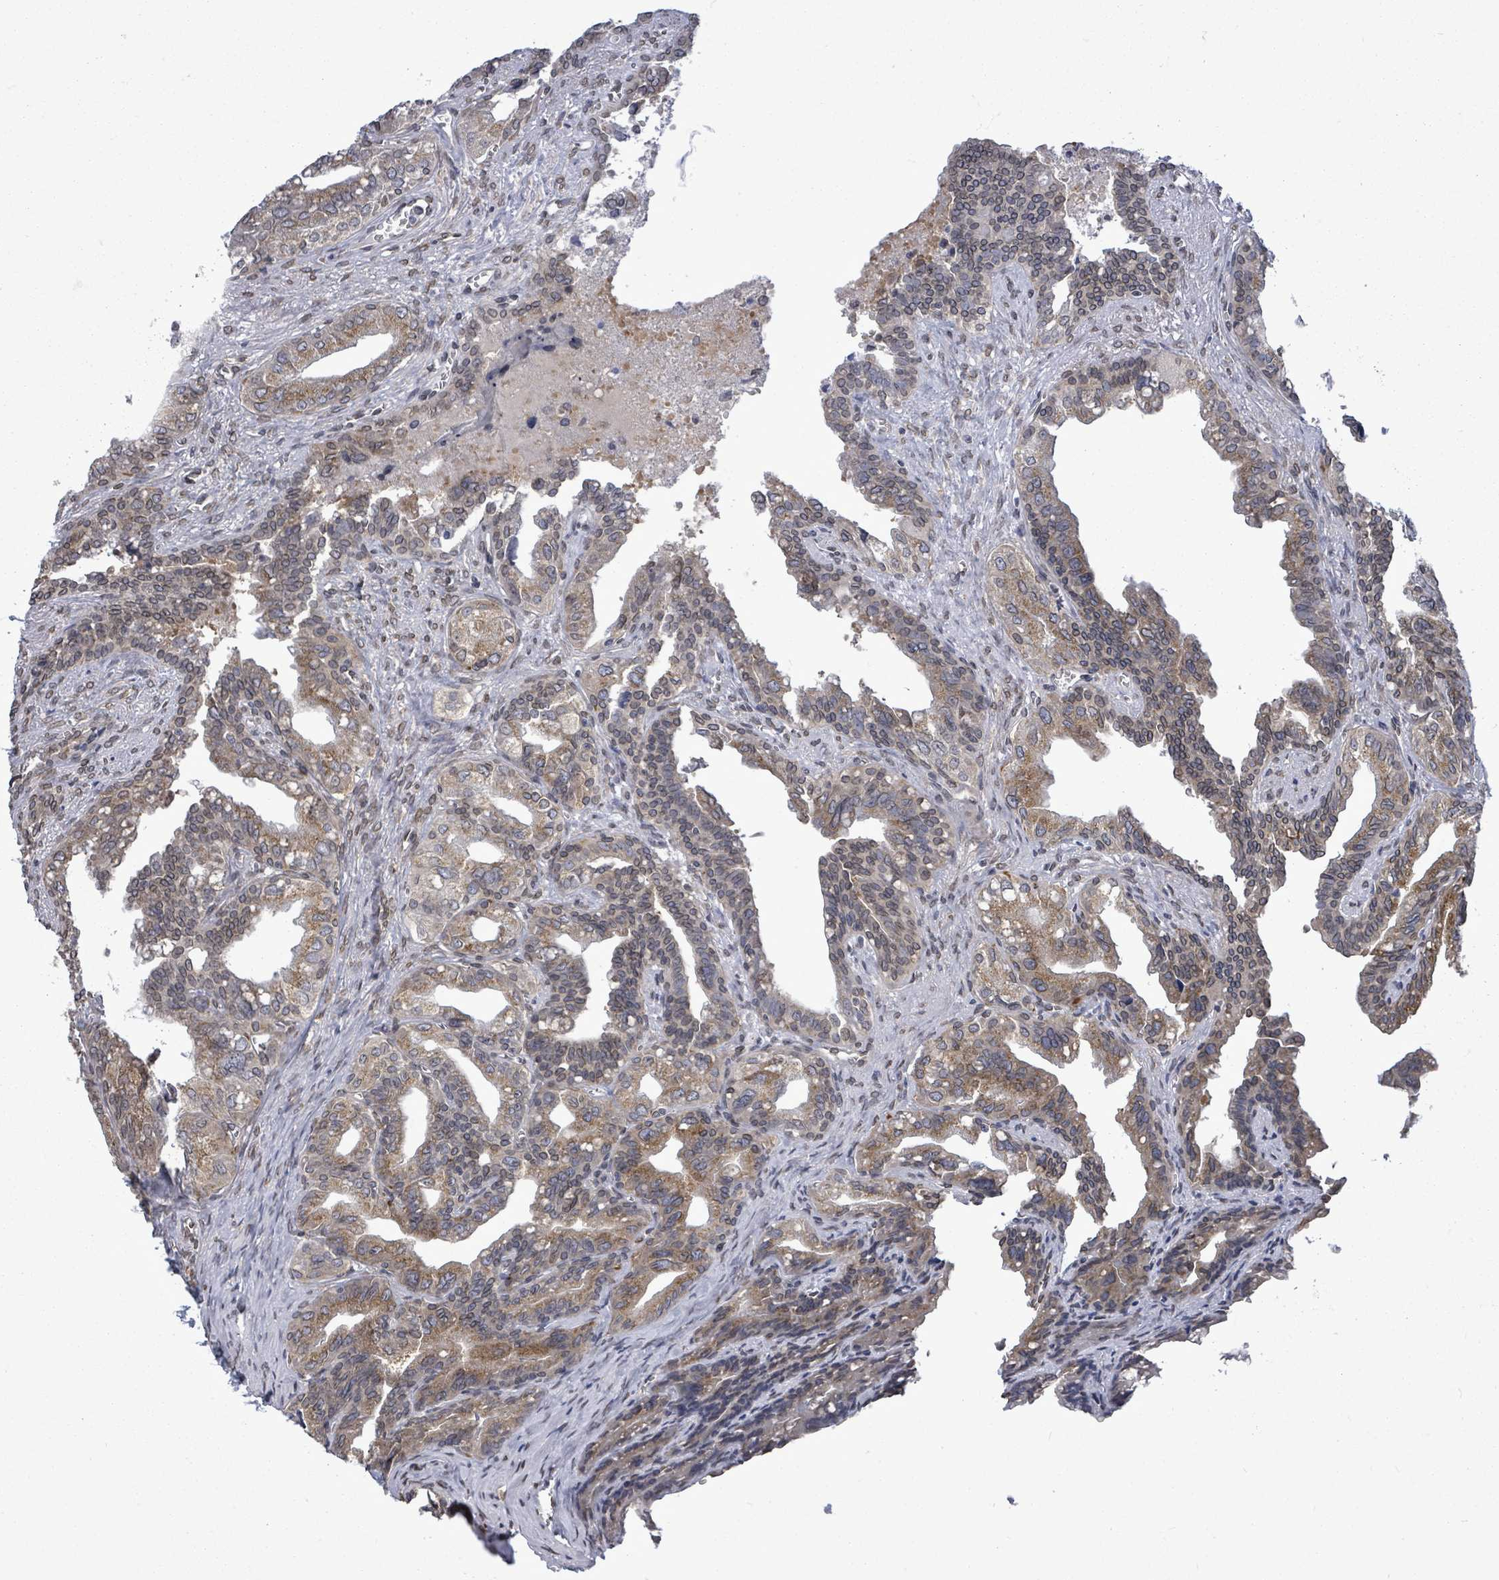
{"staining": {"intensity": "moderate", "quantity": "25%-75%", "location": "cytoplasmic/membranous"}, "tissue": "seminal vesicle", "cell_type": "Glandular cells", "image_type": "normal", "snomed": [{"axis": "morphology", "description": "Normal tissue, NOS"}, {"axis": "topography", "description": "Seminal veicle"}], "caption": "High-power microscopy captured an immunohistochemistry micrograph of normal seminal vesicle, revealing moderate cytoplasmic/membranous positivity in about 25%-75% of glandular cells.", "gene": "ARFGAP1", "patient": {"sex": "male", "age": 67}}